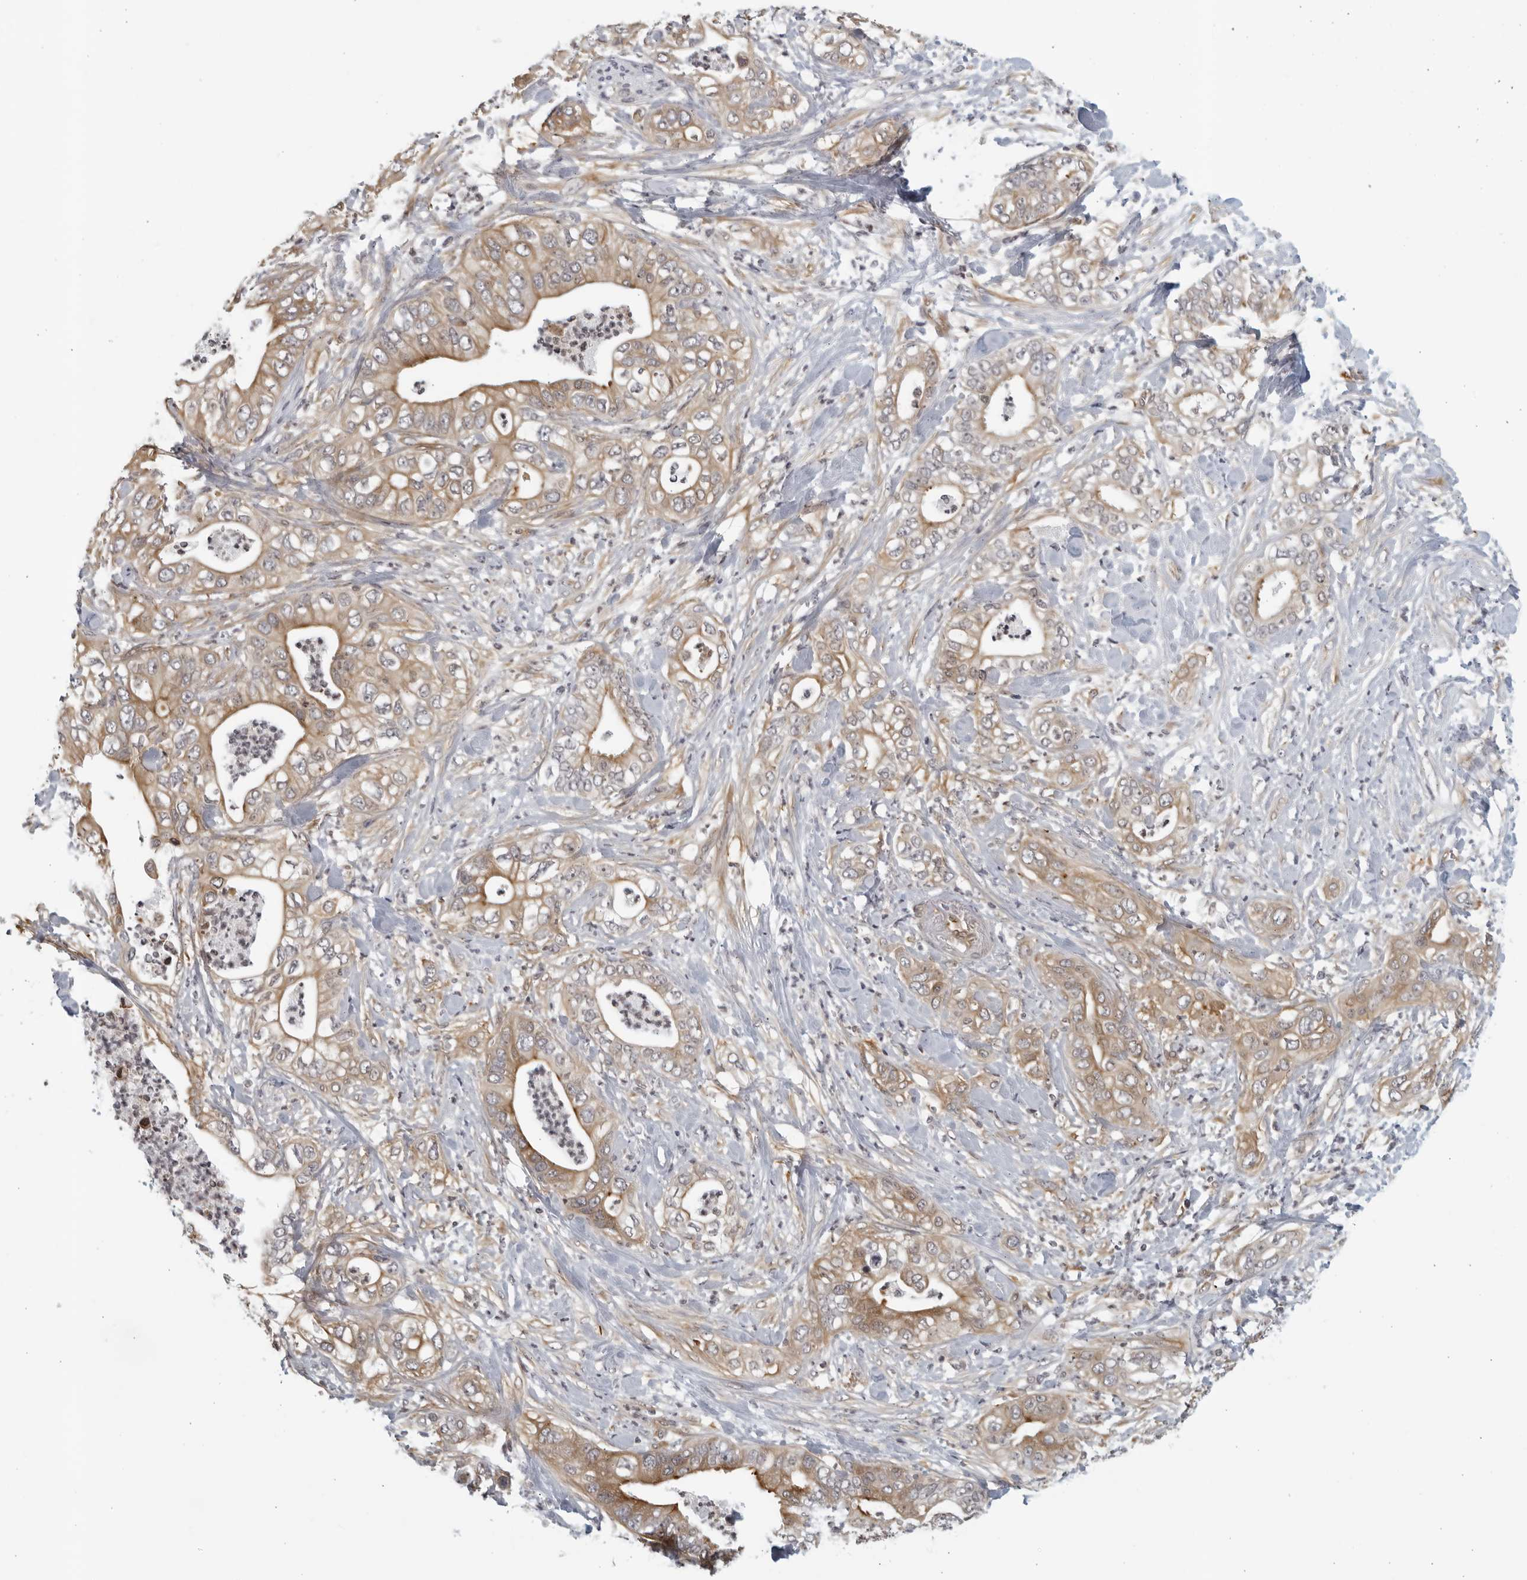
{"staining": {"intensity": "moderate", "quantity": ">75%", "location": "cytoplasmic/membranous"}, "tissue": "pancreatic cancer", "cell_type": "Tumor cells", "image_type": "cancer", "snomed": [{"axis": "morphology", "description": "Adenocarcinoma, NOS"}, {"axis": "topography", "description": "Pancreas"}], "caption": "Immunohistochemistry (IHC) staining of pancreatic adenocarcinoma, which exhibits medium levels of moderate cytoplasmic/membranous expression in approximately >75% of tumor cells indicating moderate cytoplasmic/membranous protein expression. The staining was performed using DAB (brown) for protein detection and nuclei were counterstained in hematoxylin (blue).", "gene": "SERTAD4", "patient": {"sex": "female", "age": 78}}